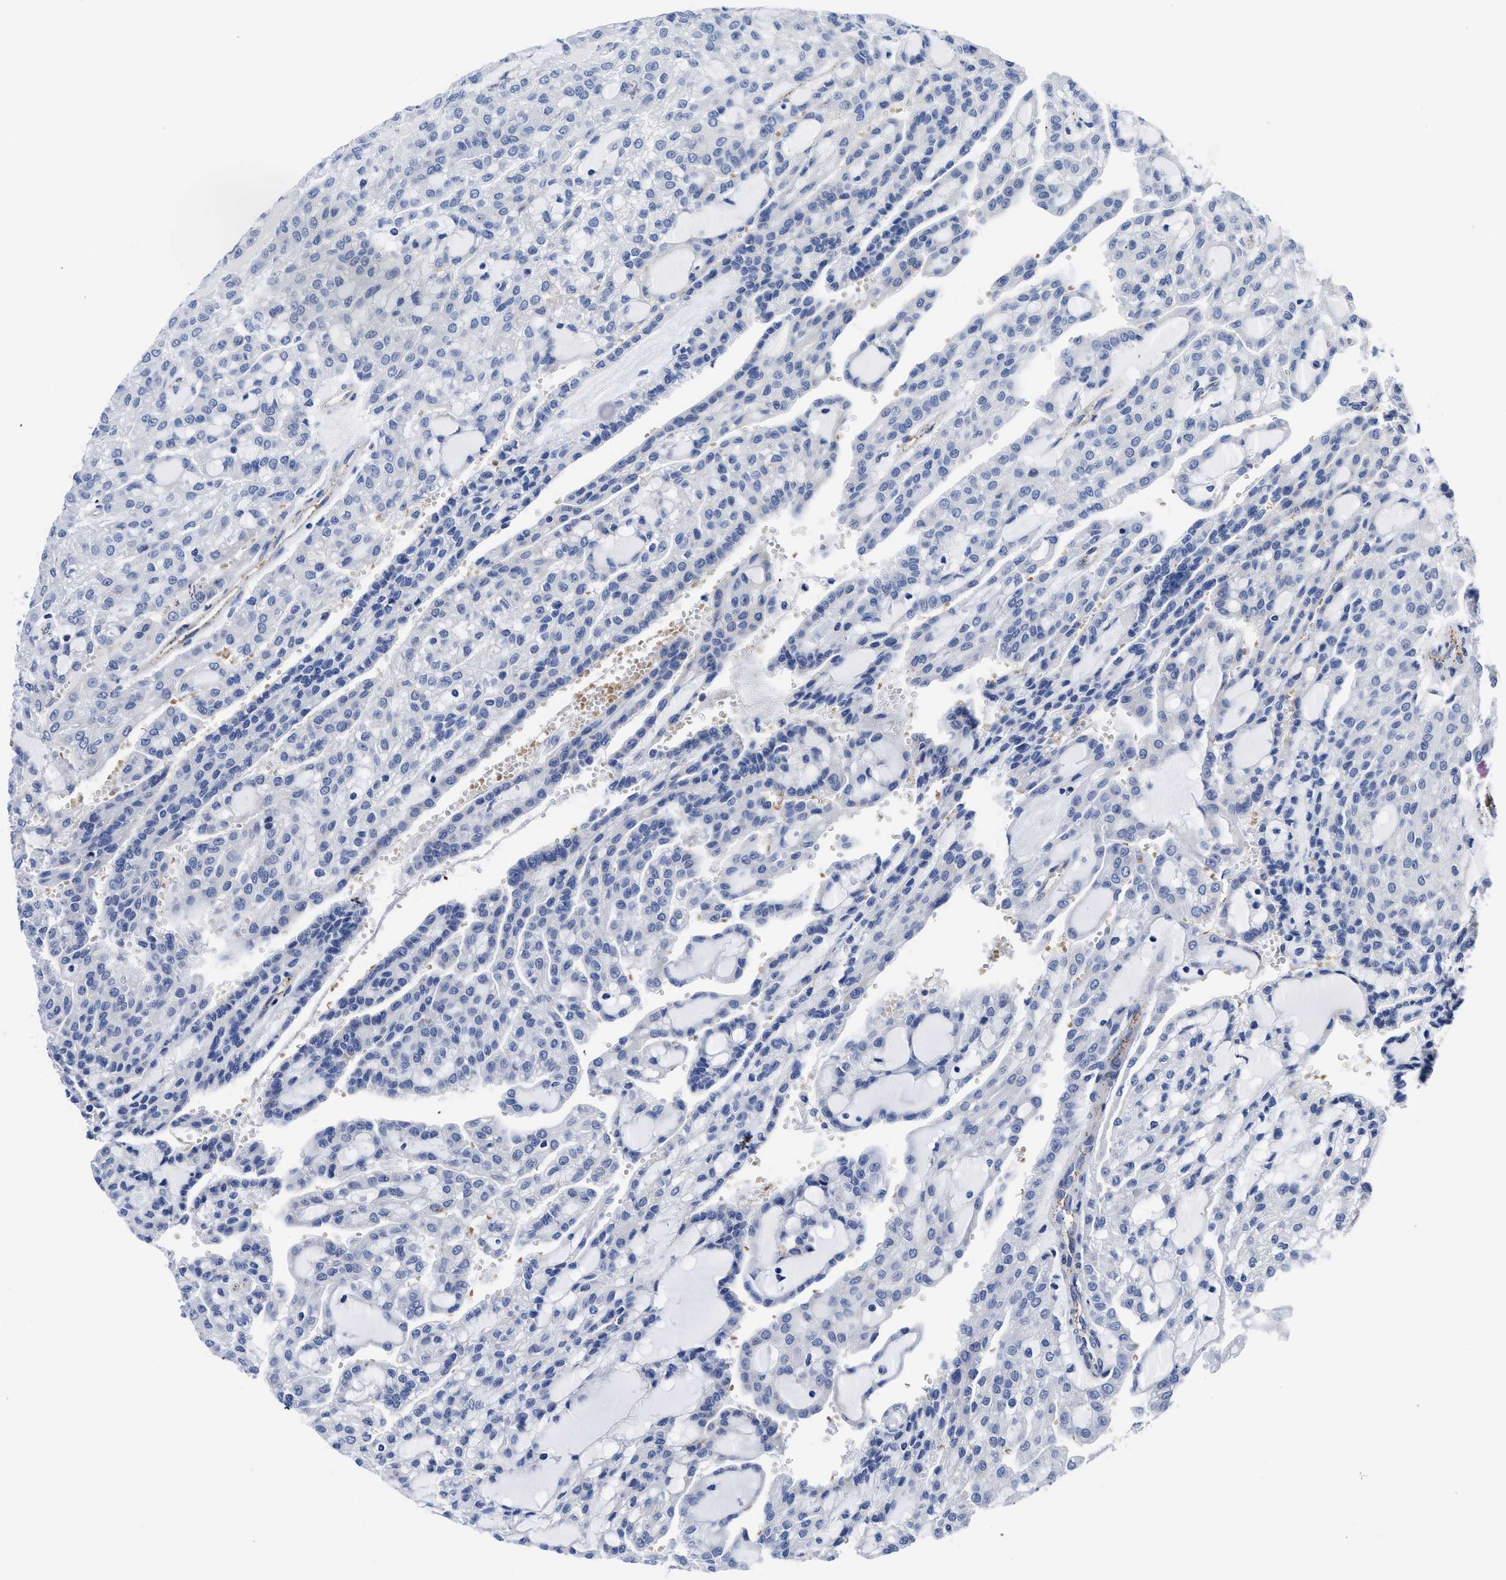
{"staining": {"intensity": "negative", "quantity": "none", "location": "none"}, "tissue": "renal cancer", "cell_type": "Tumor cells", "image_type": "cancer", "snomed": [{"axis": "morphology", "description": "Adenocarcinoma, NOS"}, {"axis": "topography", "description": "Kidney"}], "caption": "Renal cancer was stained to show a protein in brown. There is no significant expression in tumor cells.", "gene": "KCNMB3", "patient": {"sex": "male", "age": 63}}